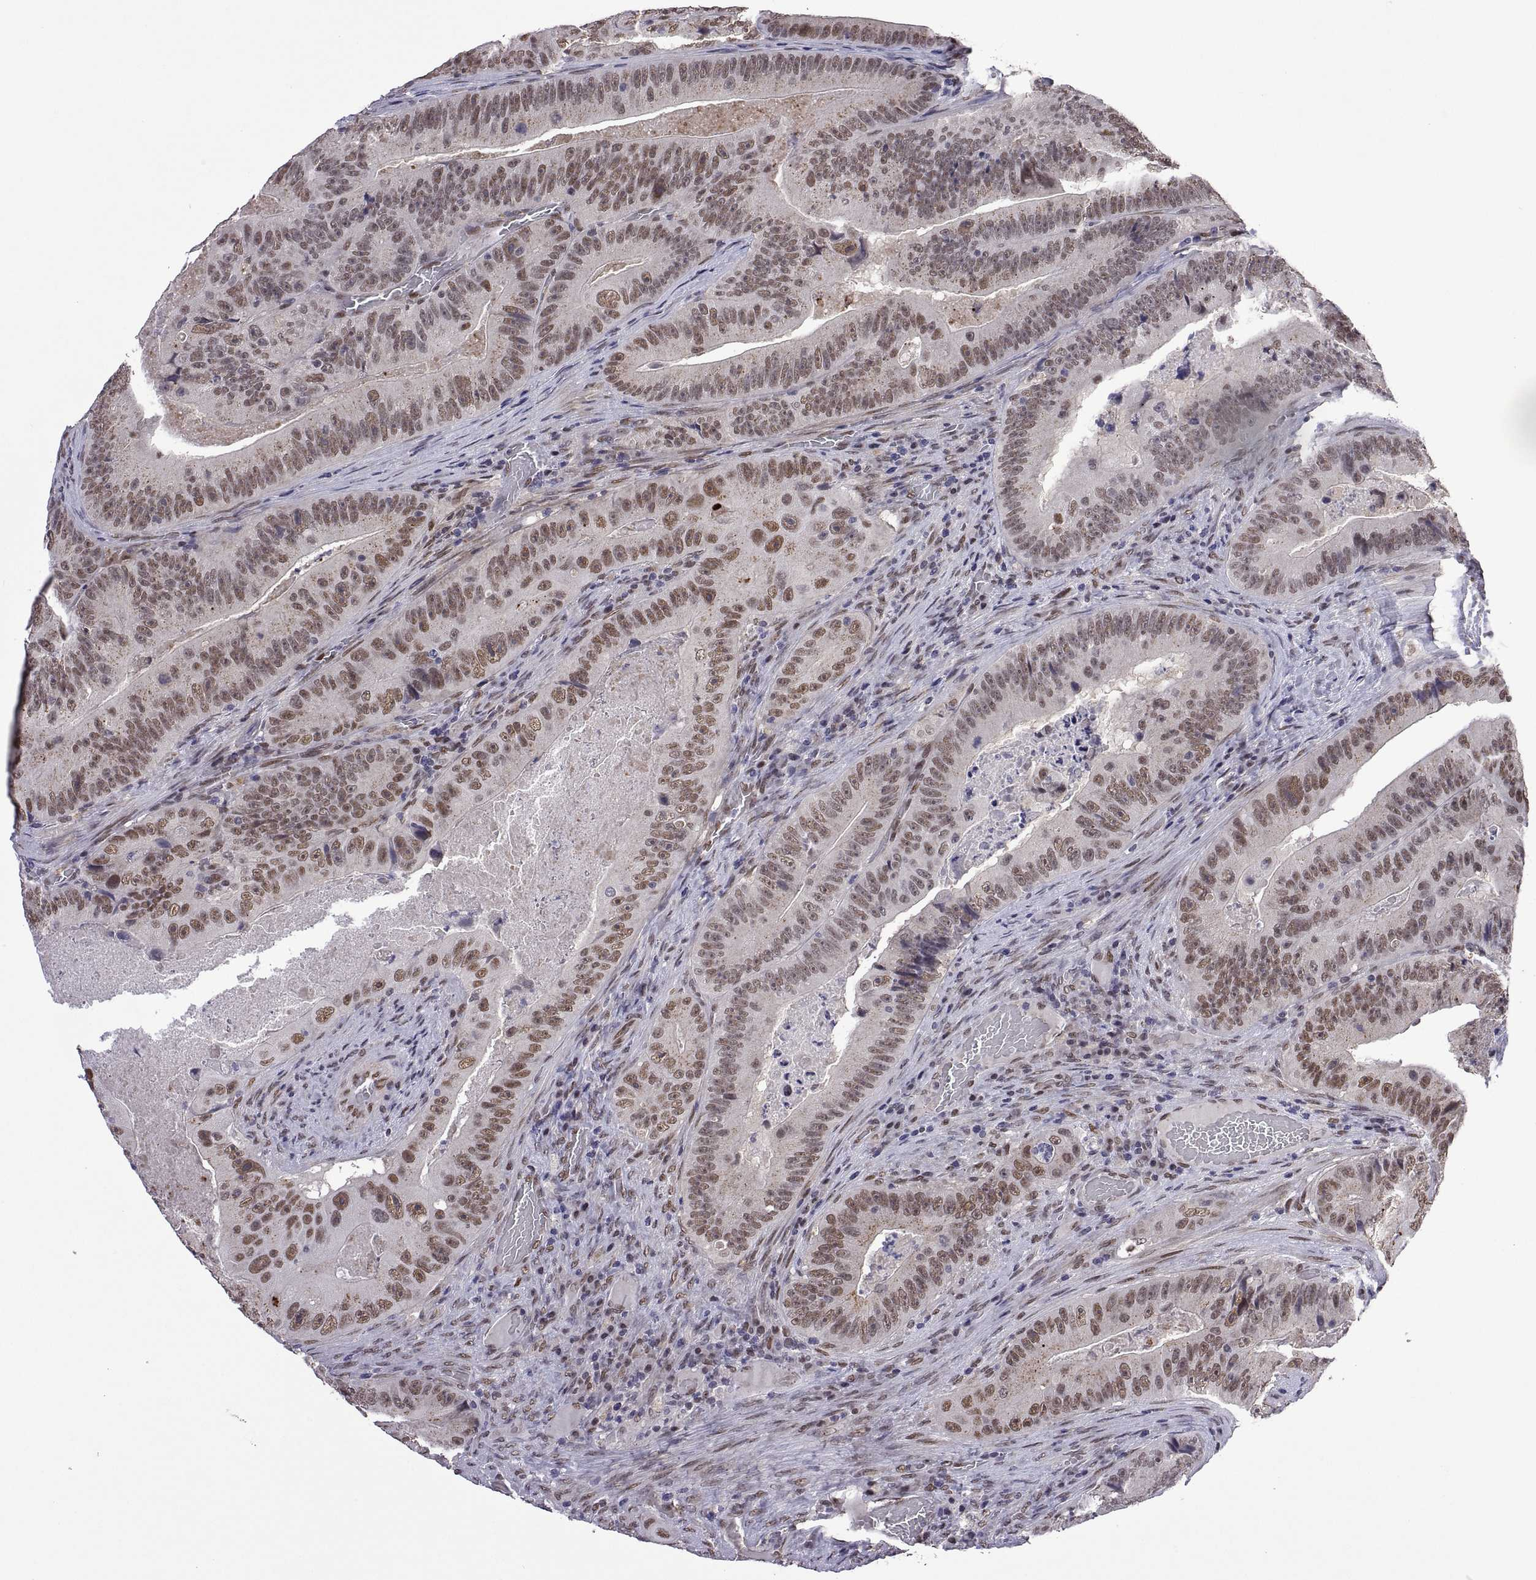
{"staining": {"intensity": "weak", "quantity": ">75%", "location": "nuclear"}, "tissue": "colorectal cancer", "cell_type": "Tumor cells", "image_type": "cancer", "snomed": [{"axis": "morphology", "description": "Adenocarcinoma, NOS"}, {"axis": "topography", "description": "Colon"}], "caption": "DAB immunohistochemical staining of human colorectal adenocarcinoma exhibits weak nuclear protein expression in about >75% of tumor cells.", "gene": "NR4A1", "patient": {"sex": "female", "age": 86}}